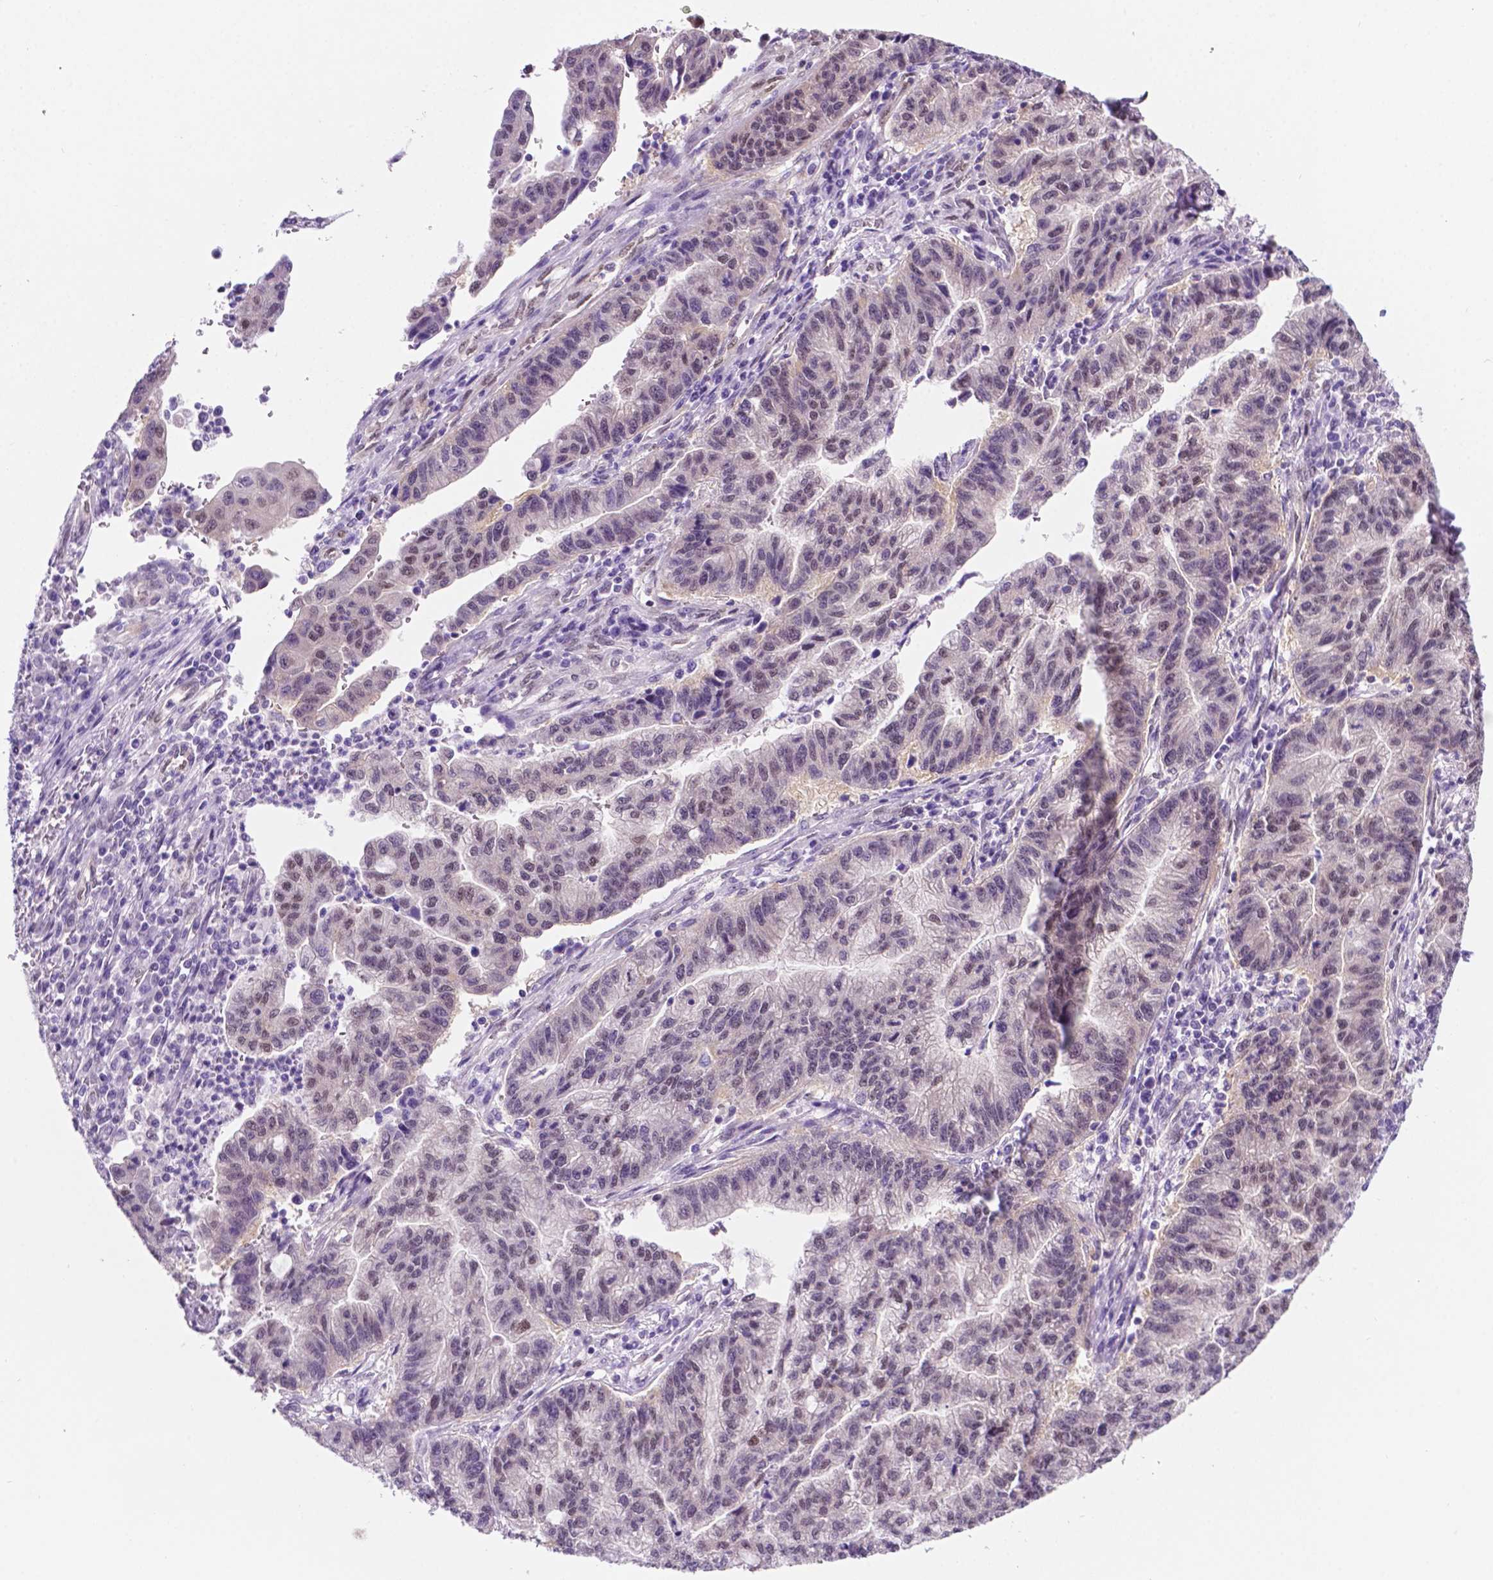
{"staining": {"intensity": "negative", "quantity": "none", "location": "none"}, "tissue": "stomach cancer", "cell_type": "Tumor cells", "image_type": "cancer", "snomed": [{"axis": "morphology", "description": "Adenocarcinoma, NOS"}, {"axis": "topography", "description": "Stomach"}], "caption": "High power microscopy image of an immunohistochemistry micrograph of stomach adenocarcinoma, revealing no significant staining in tumor cells.", "gene": "ERF", "patient": {"sex": "male", "age": 83}}